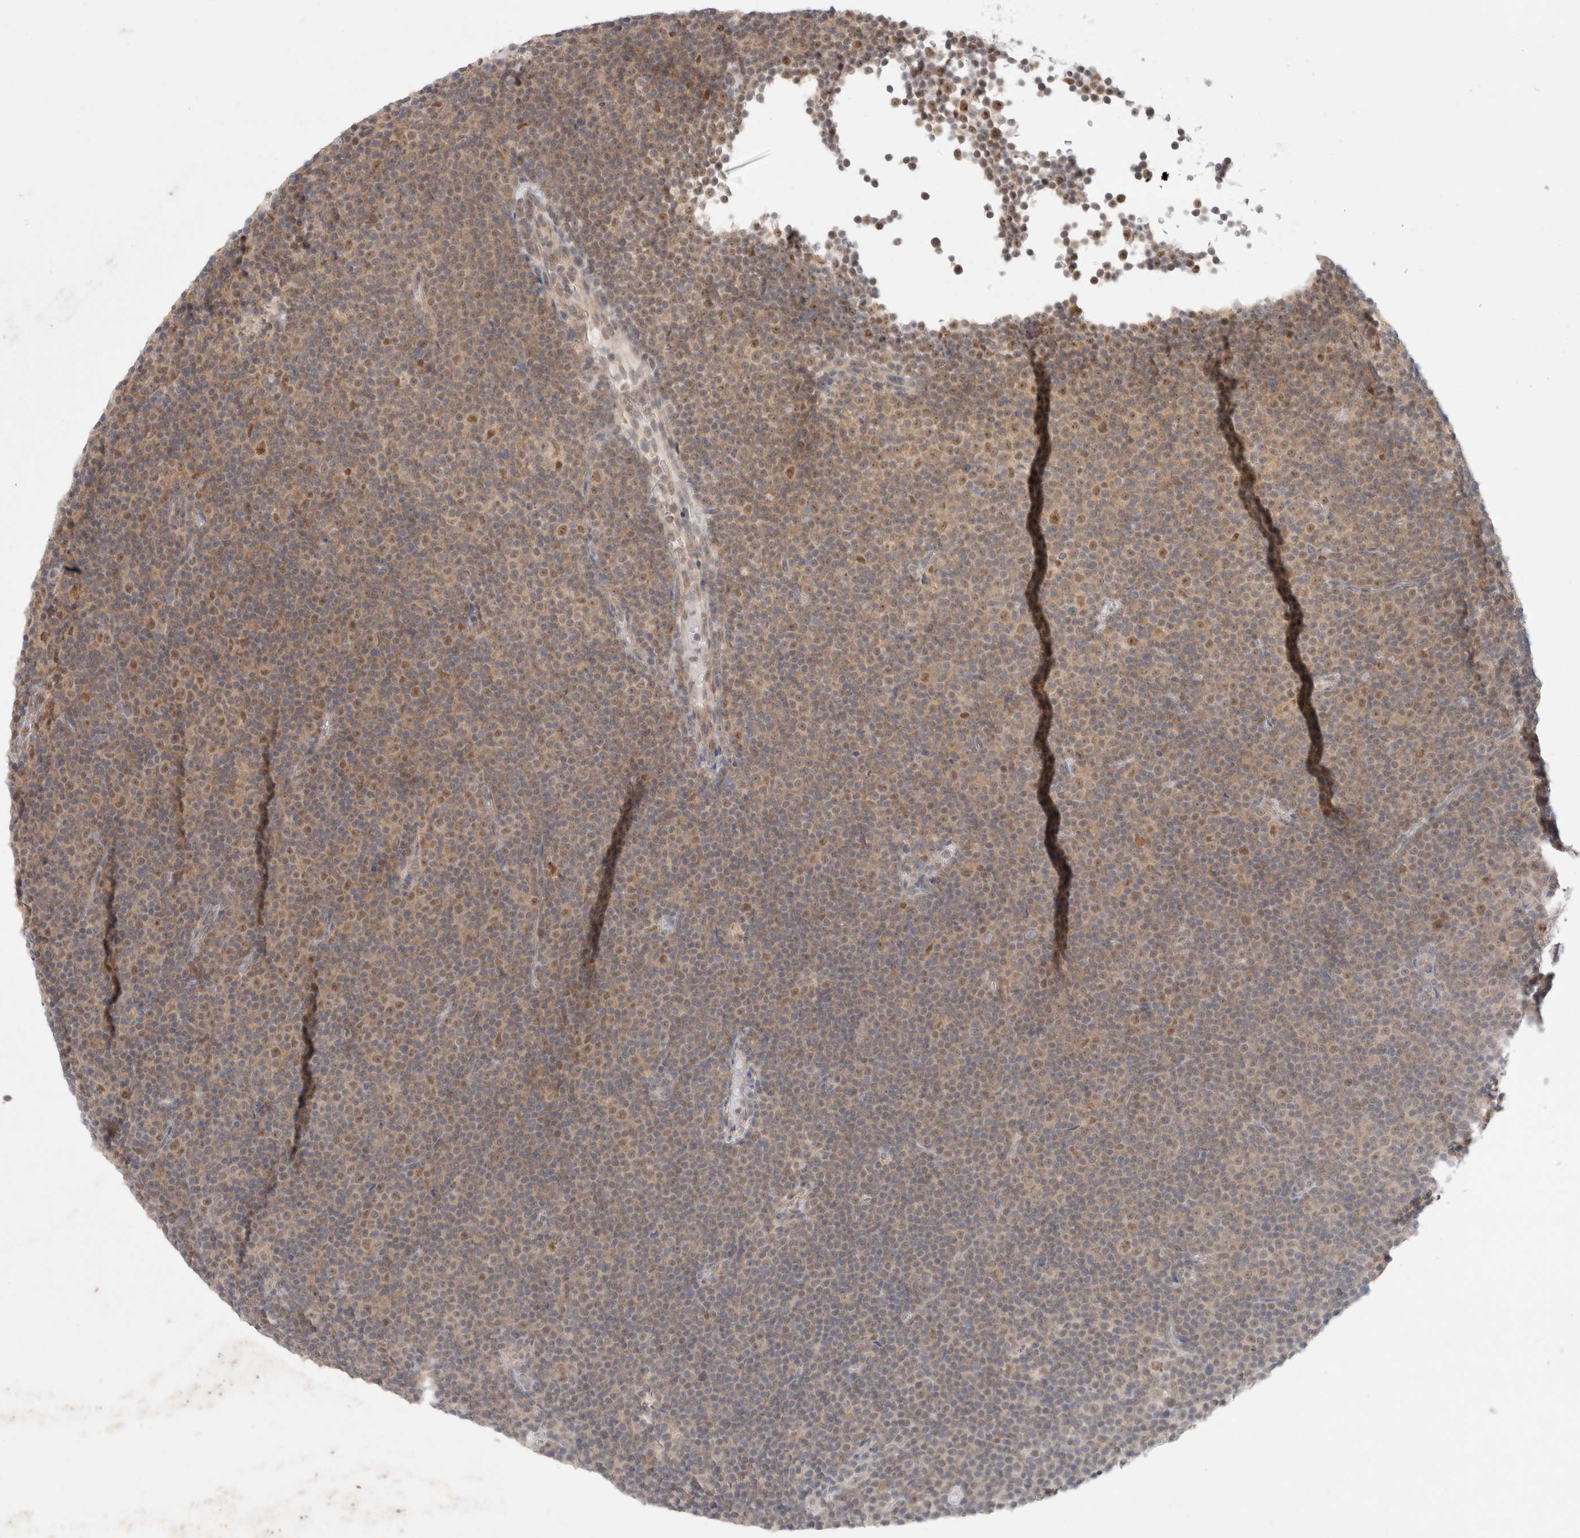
{"staining": {"intensity": "moderate", "quantity": "<25%", "location": "nuclear"}, "tissue": "lymphoma", "cell_type": "Tumor cells", "image_type": "cancer", "snomed": [{"axis": "morphology", "description": "Malignant lymphoma, non-Hodgkin's type, Low grade"}, {"axis": "topography", "description": "Lymph node"}], "caption": "Lymphoma stained with IHC shows moderate nuclear expression in approximately <25% of tumor cells. (IHC, brightfield microscopy, high magnification).", "gene": "FBXO42", "patient": {"sex": "female", "age": 67}}